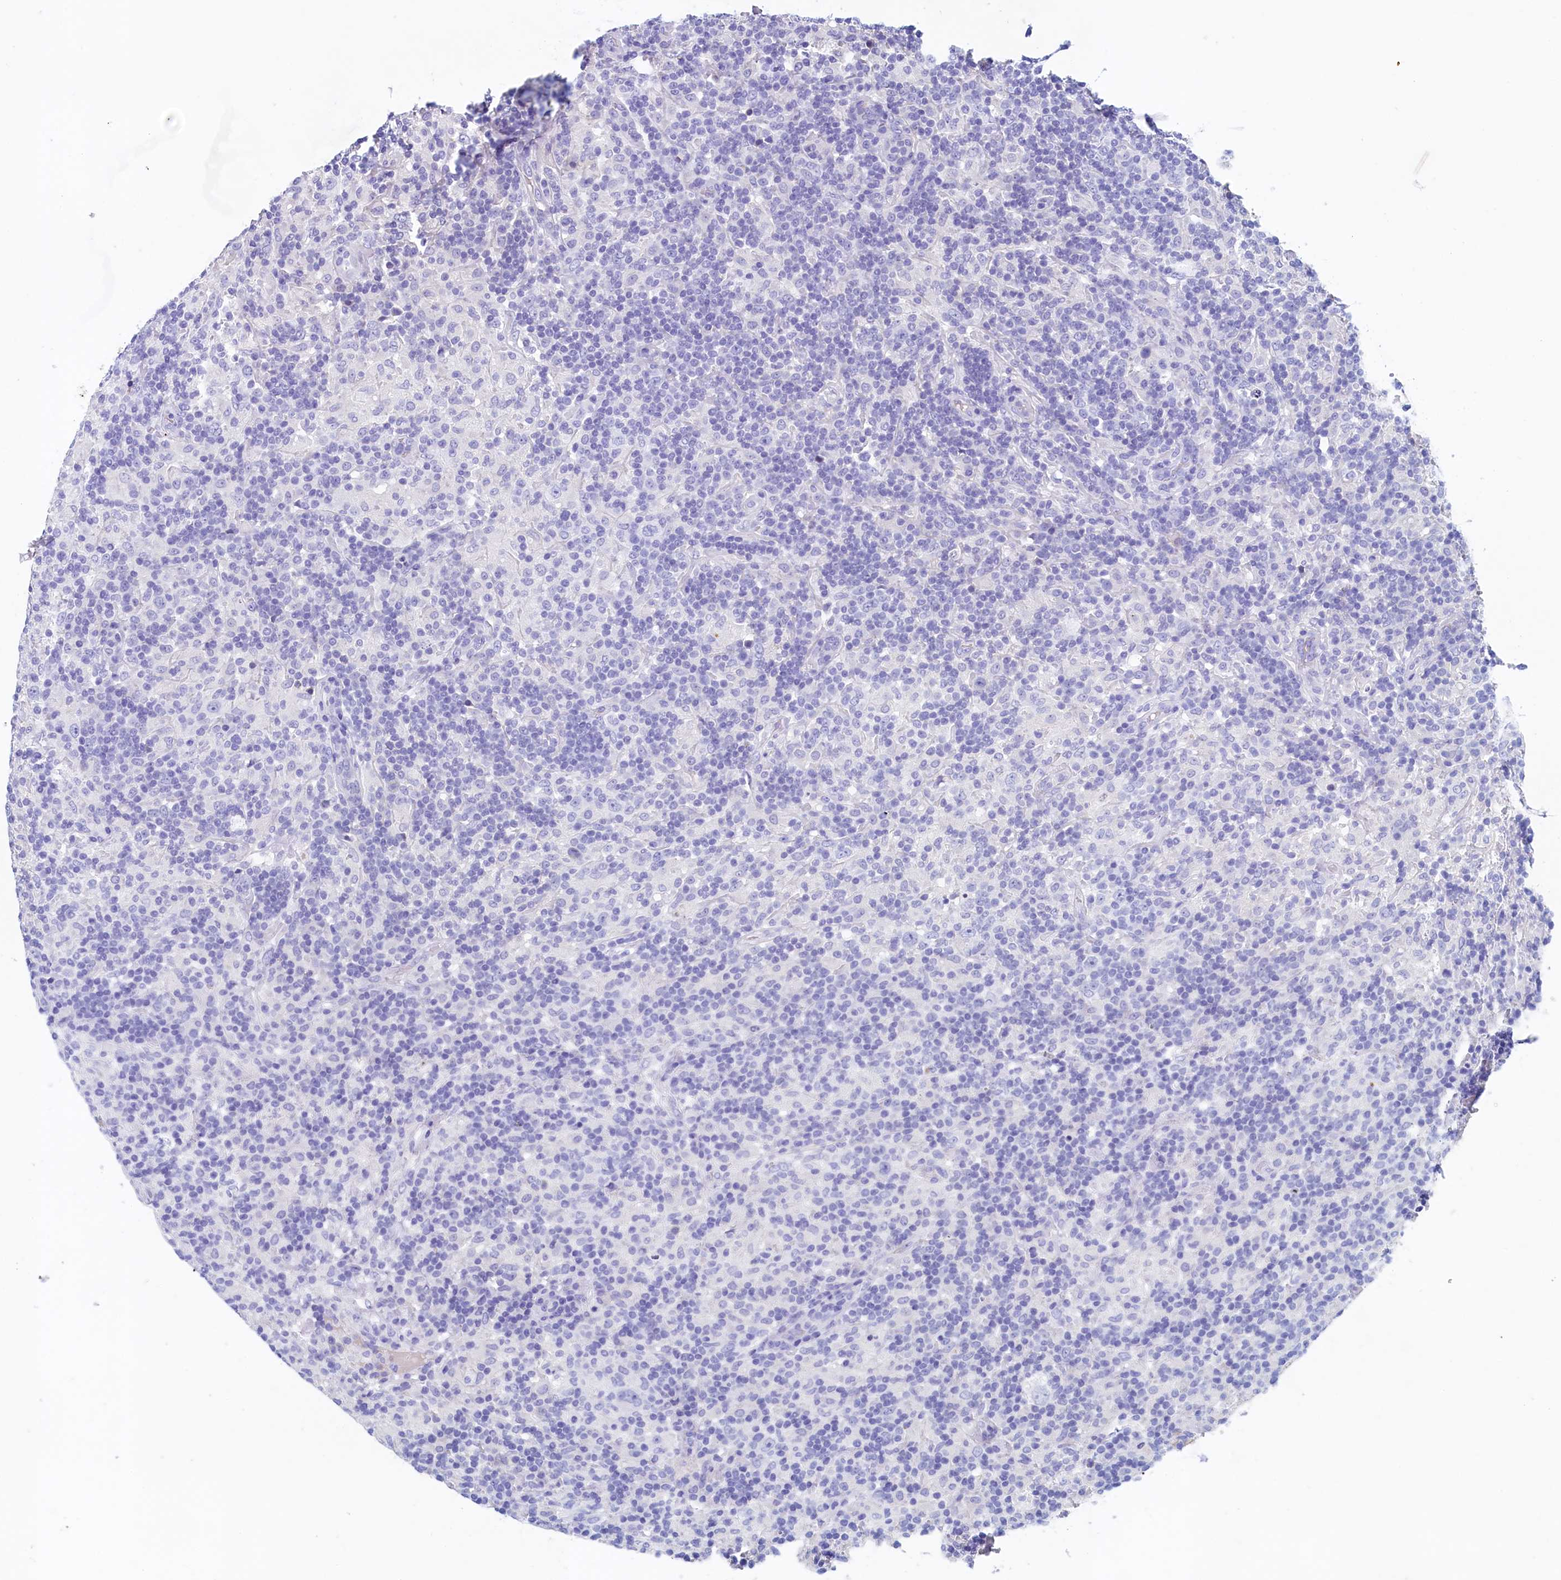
{"staining": {"intensity": "negative", "quantity": "none", "location": "none"}, "tissue": "lymphoma", "cell_type": "Tumor cells", "image_type": "cancer", "snomed": [{"axis": "morphology", "description": "Hodgkin's disease, NOS"}, {"axis": "topography", "description": "Lymph node"}], "caption": "A photomicrograph of human lymphoma is negative for staining in tumor cells. Brightfield microscopy of IHC stained with DAB (3,3'-diaminobenzidine) (brown) and hematoxylin (blue), captured at high magnification.", "gene": "GUCA1C", "patient": {"sex": "male", "age": 70}}